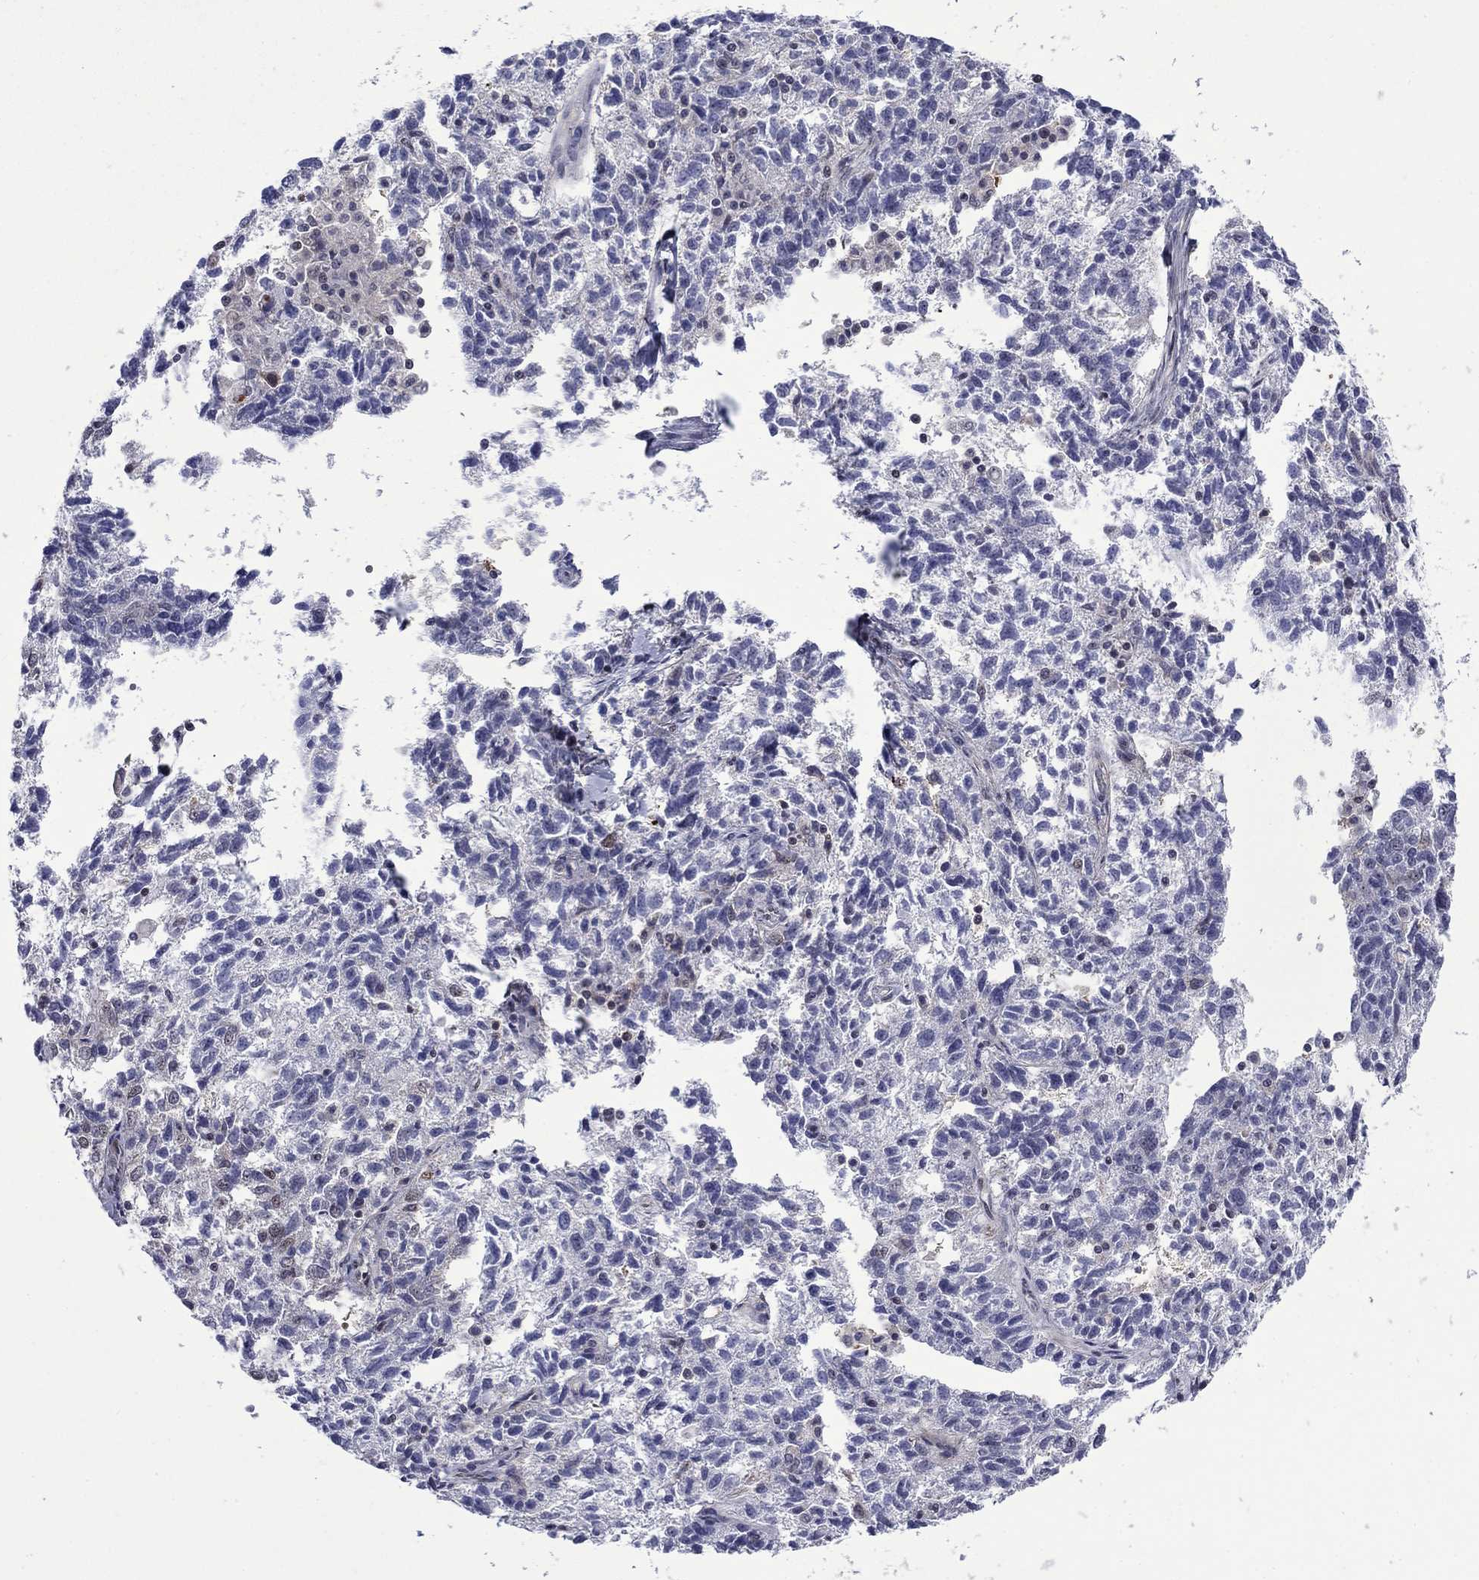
{"staining": {"intensity": "negative", "quantity": "none", "location": "none"}, "tissue": "ovarian cancer", "cell_type": "Tumor cells", "image_type": "cancer", "snomed": [{"axis": "morphology", "description": "Cystadenocarcinoma, serous, NOS"}, {"axis": "topography", "description": "Ovary"}], "caption": "The immunohistochemistry (IHC) image has no significant staining in tumor cells of ovarian cancer tissue. (Stains: DAB immunohistochemistry with hematoxylin counter stain, Microscopy: brightfield microscopy at high magnification).", "gene": "SURF2", "patient": {"sex": "female", "age": 71}}